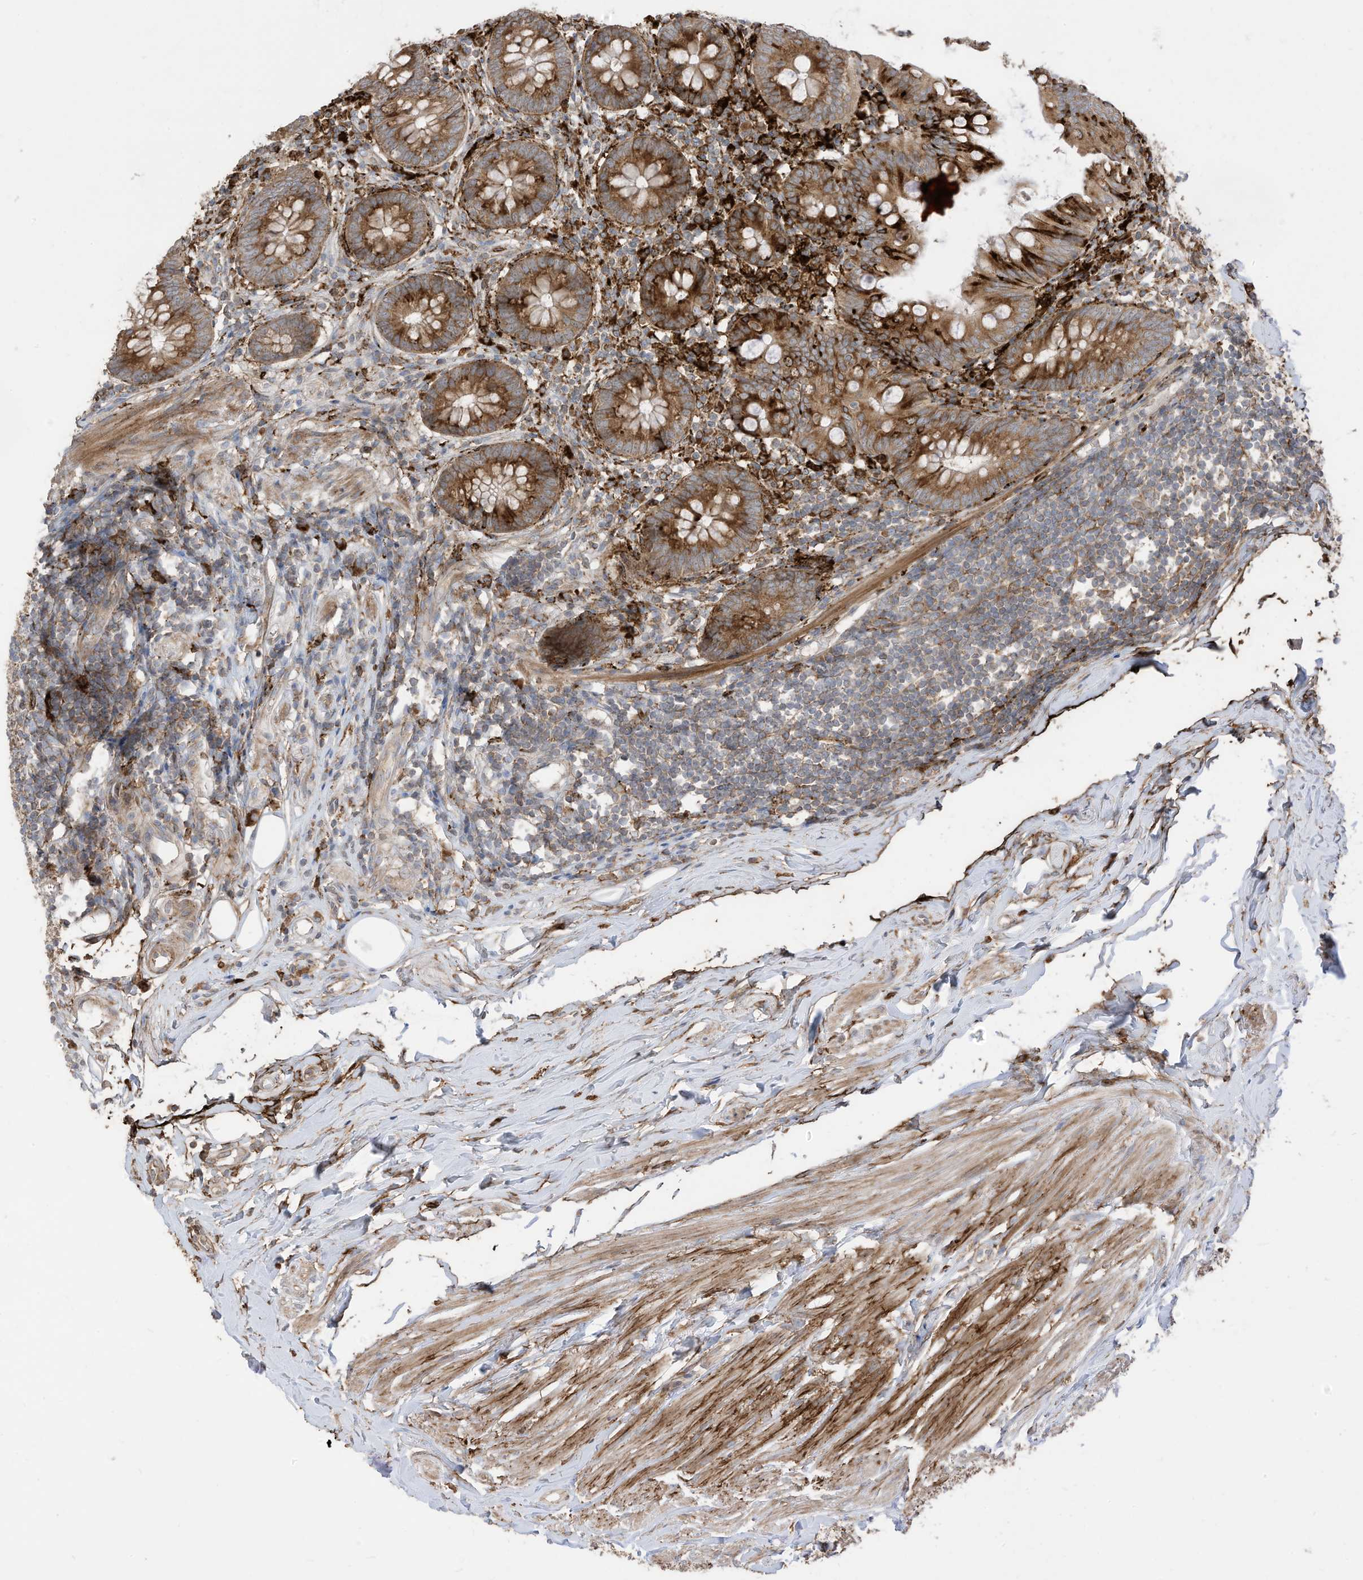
{"staining": {"intensity": "strong", "quantity": ">75%", "location": "cytoplasmic/membranous"}, "tissue": "appendix", "cell_type": "Glandular cells", "image_type": "normal", "snomed": [{"axis": "morphology", "description": "Normal tissue, NOS"}, {"axis": "topography", "description": "Appendix"}], "caption": "High-power microscopy captured an IHC image of unremarkable appendix, revealing strong cytoplasmic/membranous expression in approximately >75% of glandular cells.", "gene": "TRNAU1AP", "patient": {"sex": "female", "age": 62}}